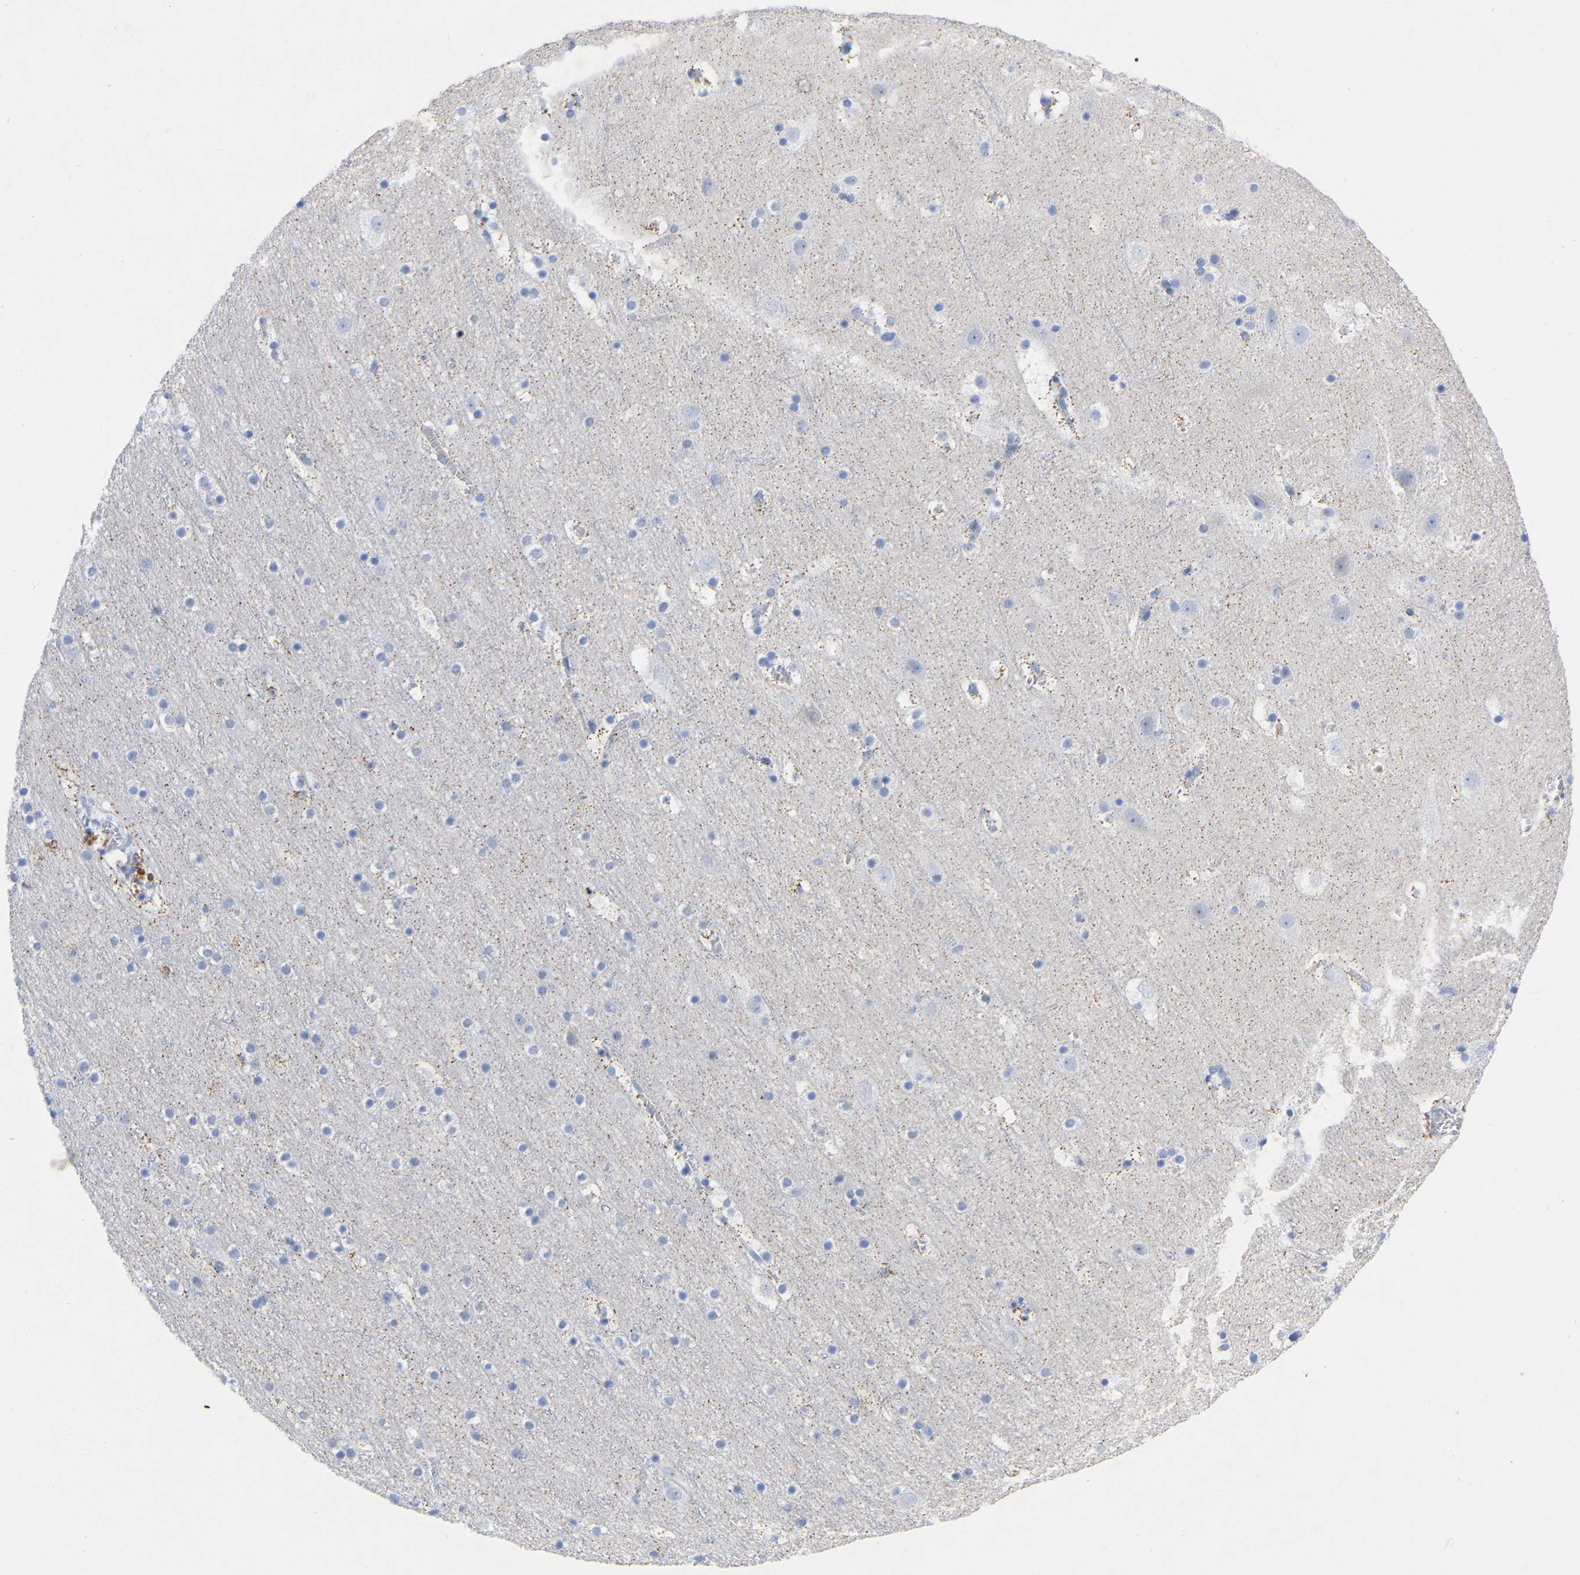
{"staining": {"intensity": "negative", "quantity": "none", "location": "none"}, "tissue": "cerebral cortex", "cell_type": "Endothelial cells", "image_type": "normal", "snomed": [{"axis": "morphology", "description": "Normal tissue, NOS"}, {"axis": "topography", "description": "Cerebral cortex"}], "caption": "A high-resolution photomicrograph shows immunohistochemistry (IHC) staining of benign cerebral cortex, which shows no significant positivity in endothelial cells.", "gene": "ZNF629", "patient": {"sex": "male", "age": 45}}